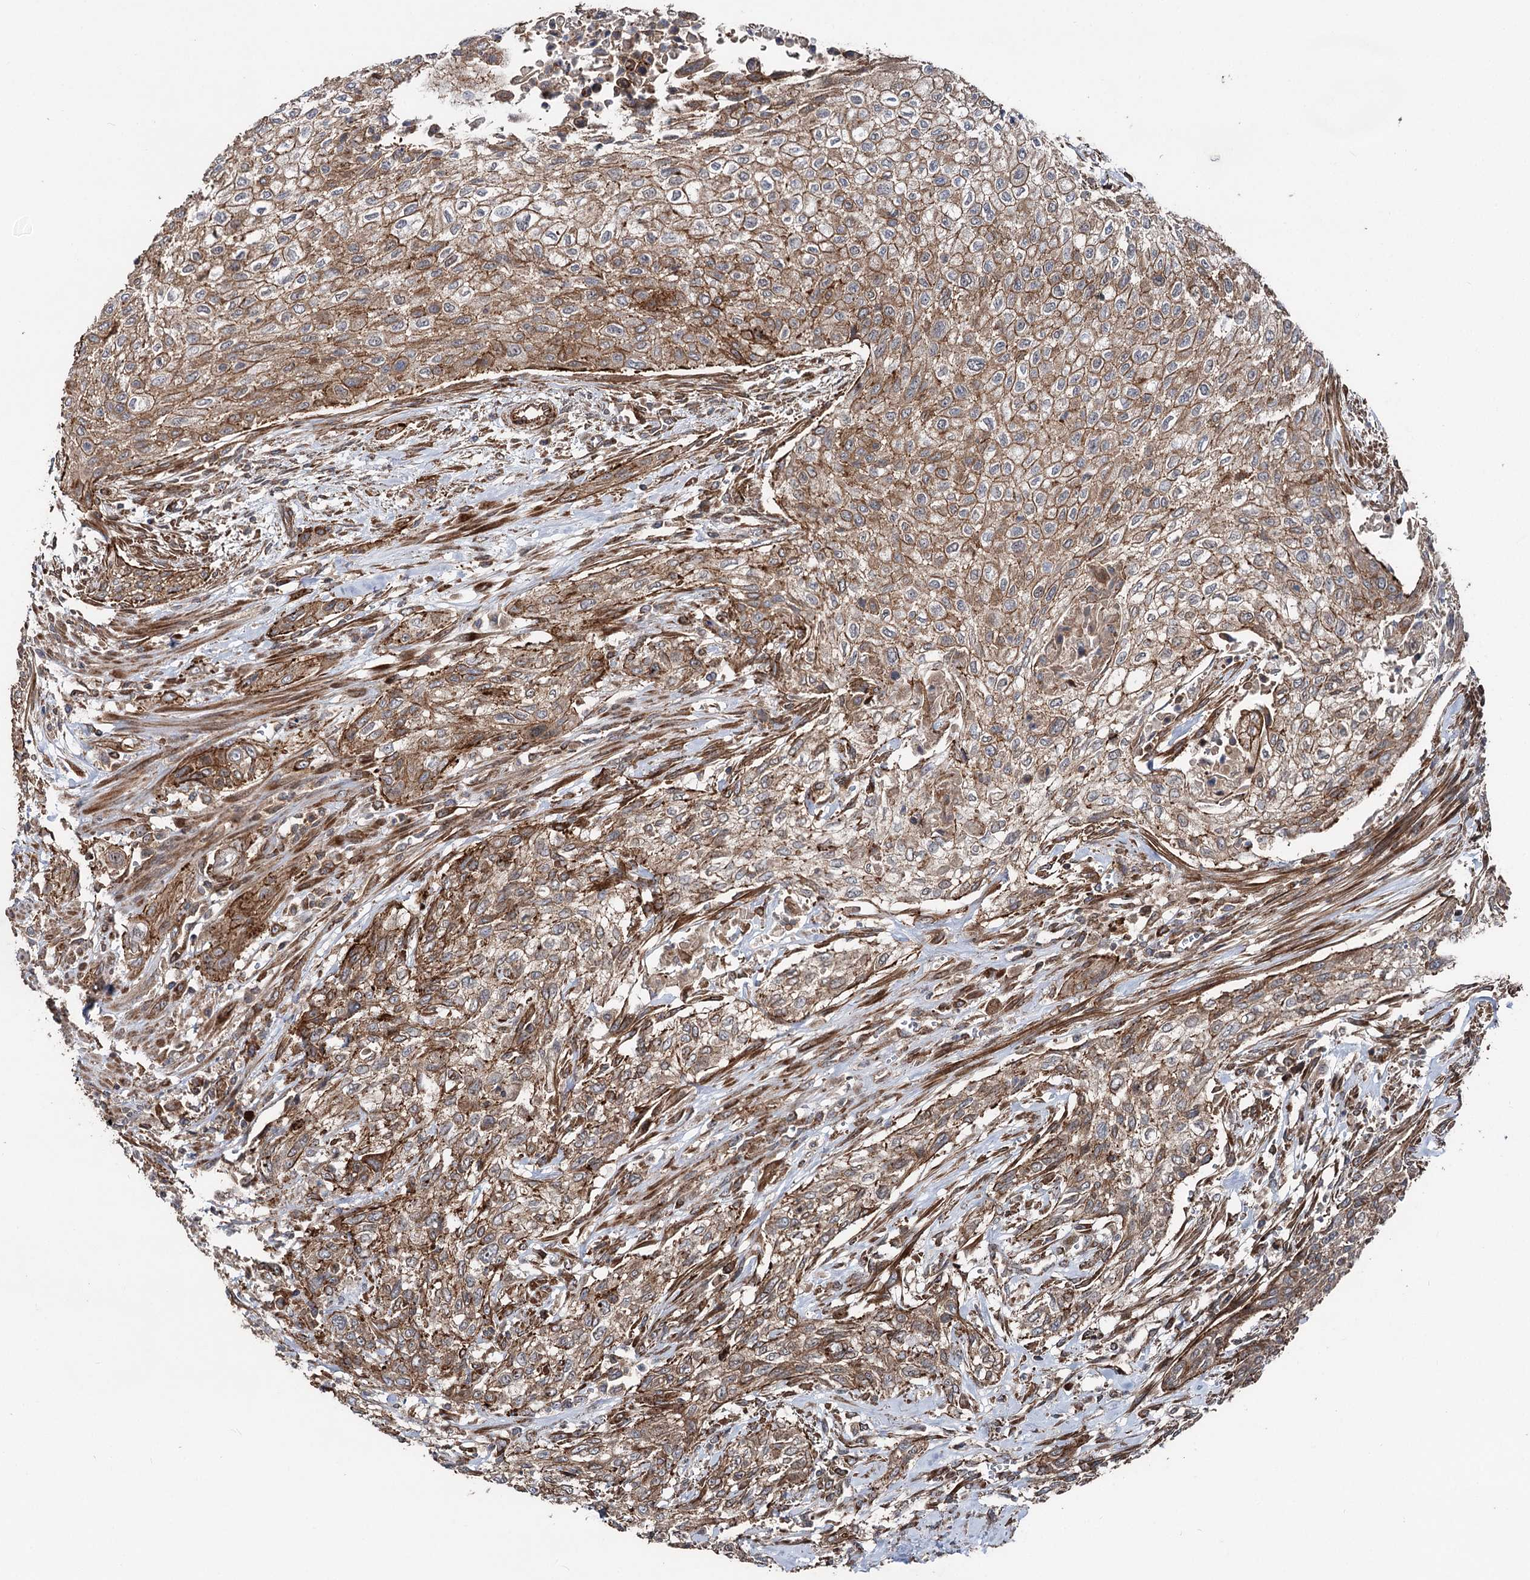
{"staining": {"intensity": "moderate", "quantity": ">75%", "location": "cytoplasmic/membranous"}, "tissue": "urothelial cancer", "cell_type": "Tumor cells", "image_type": "cancer", "snomed": [{"axis": "morphology", "description": "Urothelial carcinoma, High grade"}, {"axis": "topography", "description": "Urinary bladder"}], "caption": "The immunohistochemical stain shows moderate cytoplasmic/membranous staining in tumor cells of urothelial cancer tissue. (DAB IHC with brightfield microscopy, high magnification).", "gene": "ITFG2", "patient": {"sex": "male", "age": 35}}